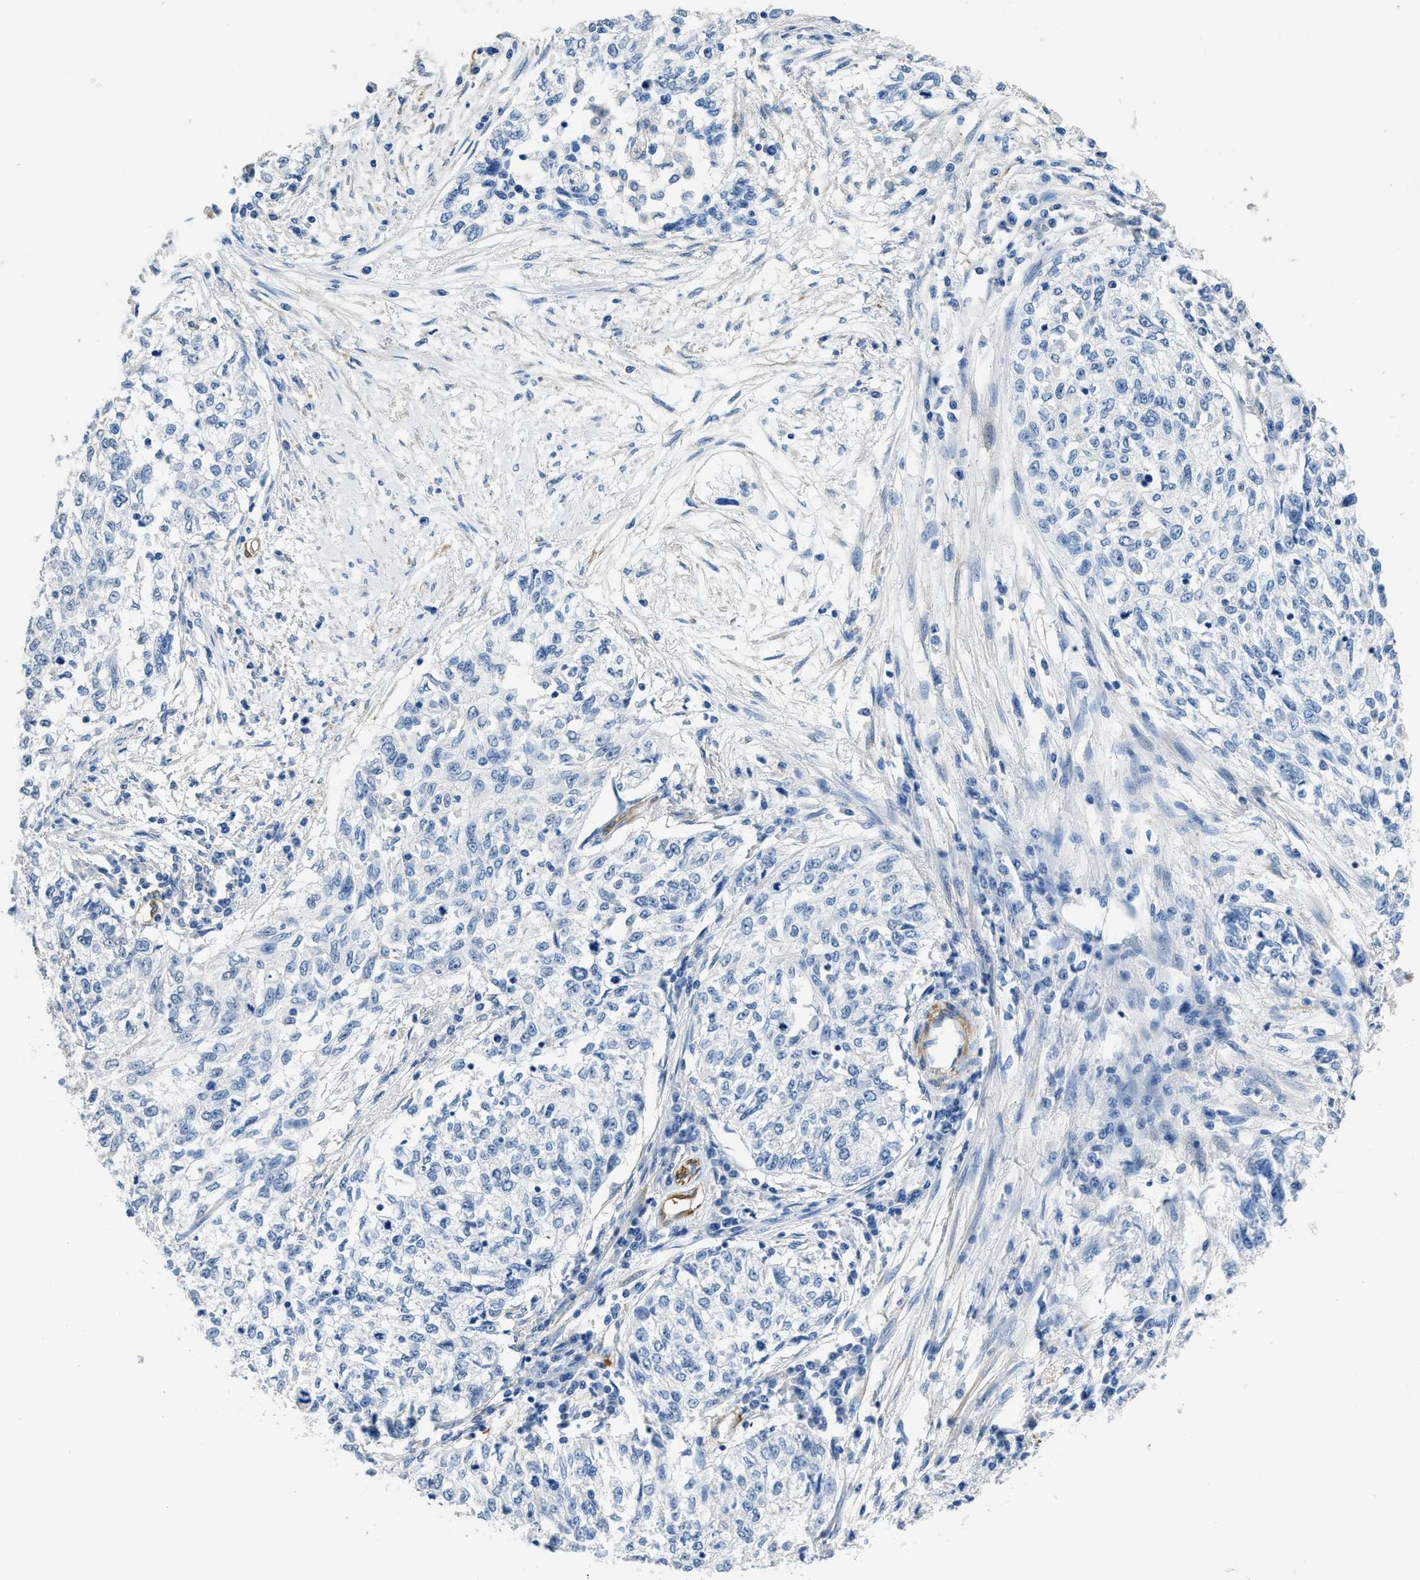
{"staining": {"intensity": "negative", "quantity": "none", "location": "none"}, "tissue": "cervical cancer", "cell_type": "Tumor cells", "image_type": "cancer", "snomed": [{"axis": "morphology", "description": "Squamous cell carcinoma, NOS"}, {"axis": "topography", "description": "Cervix"}], "caption": "An immunohistochemistry (IHC) micrograph of cervical cancer is shown. There is no staining in tumor cells of cervical cancer.", "gene": "ZSWIM5", "patient": {"sex": "female", "age": 57}}